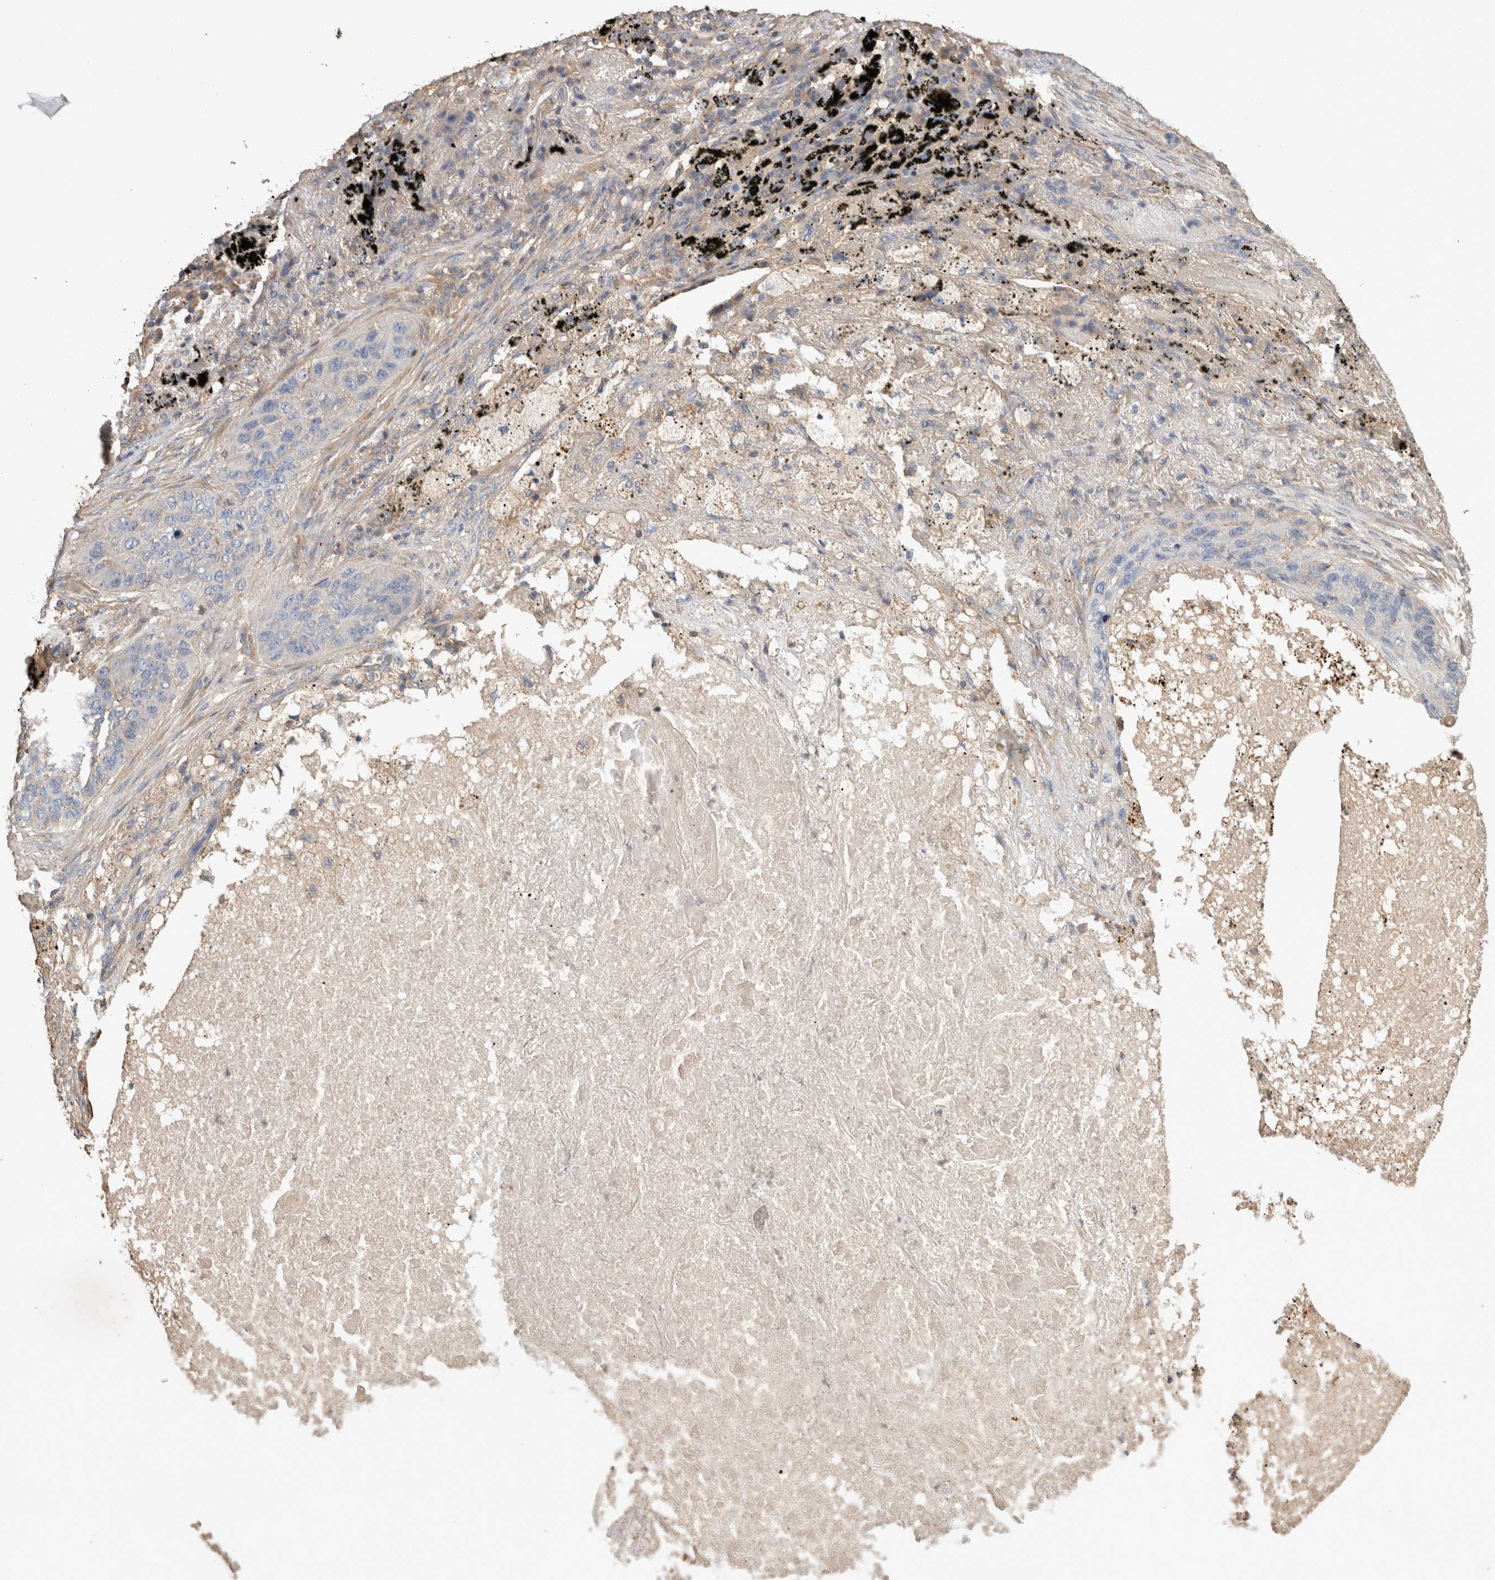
{"staining": {"intensity": "negative", "quantity": "none", "location": "none"}, "tissue": "lung cancer", "cell_type": "Tumor cells", "image_type": "cancer", "snomed": [{"axis": "morphology", "description": "Squamous cell carcinoma, NOS"}, {"axis": "topography", "description": "Lung"}], "caption": "High power microscopy histopathology image of an IHC histopathology image of lung squamous cell carcinoma, revealing no significant expression in tumor cells.", "gene": "EIF4G3", "patient": {"sex": "female", "age": 63}}